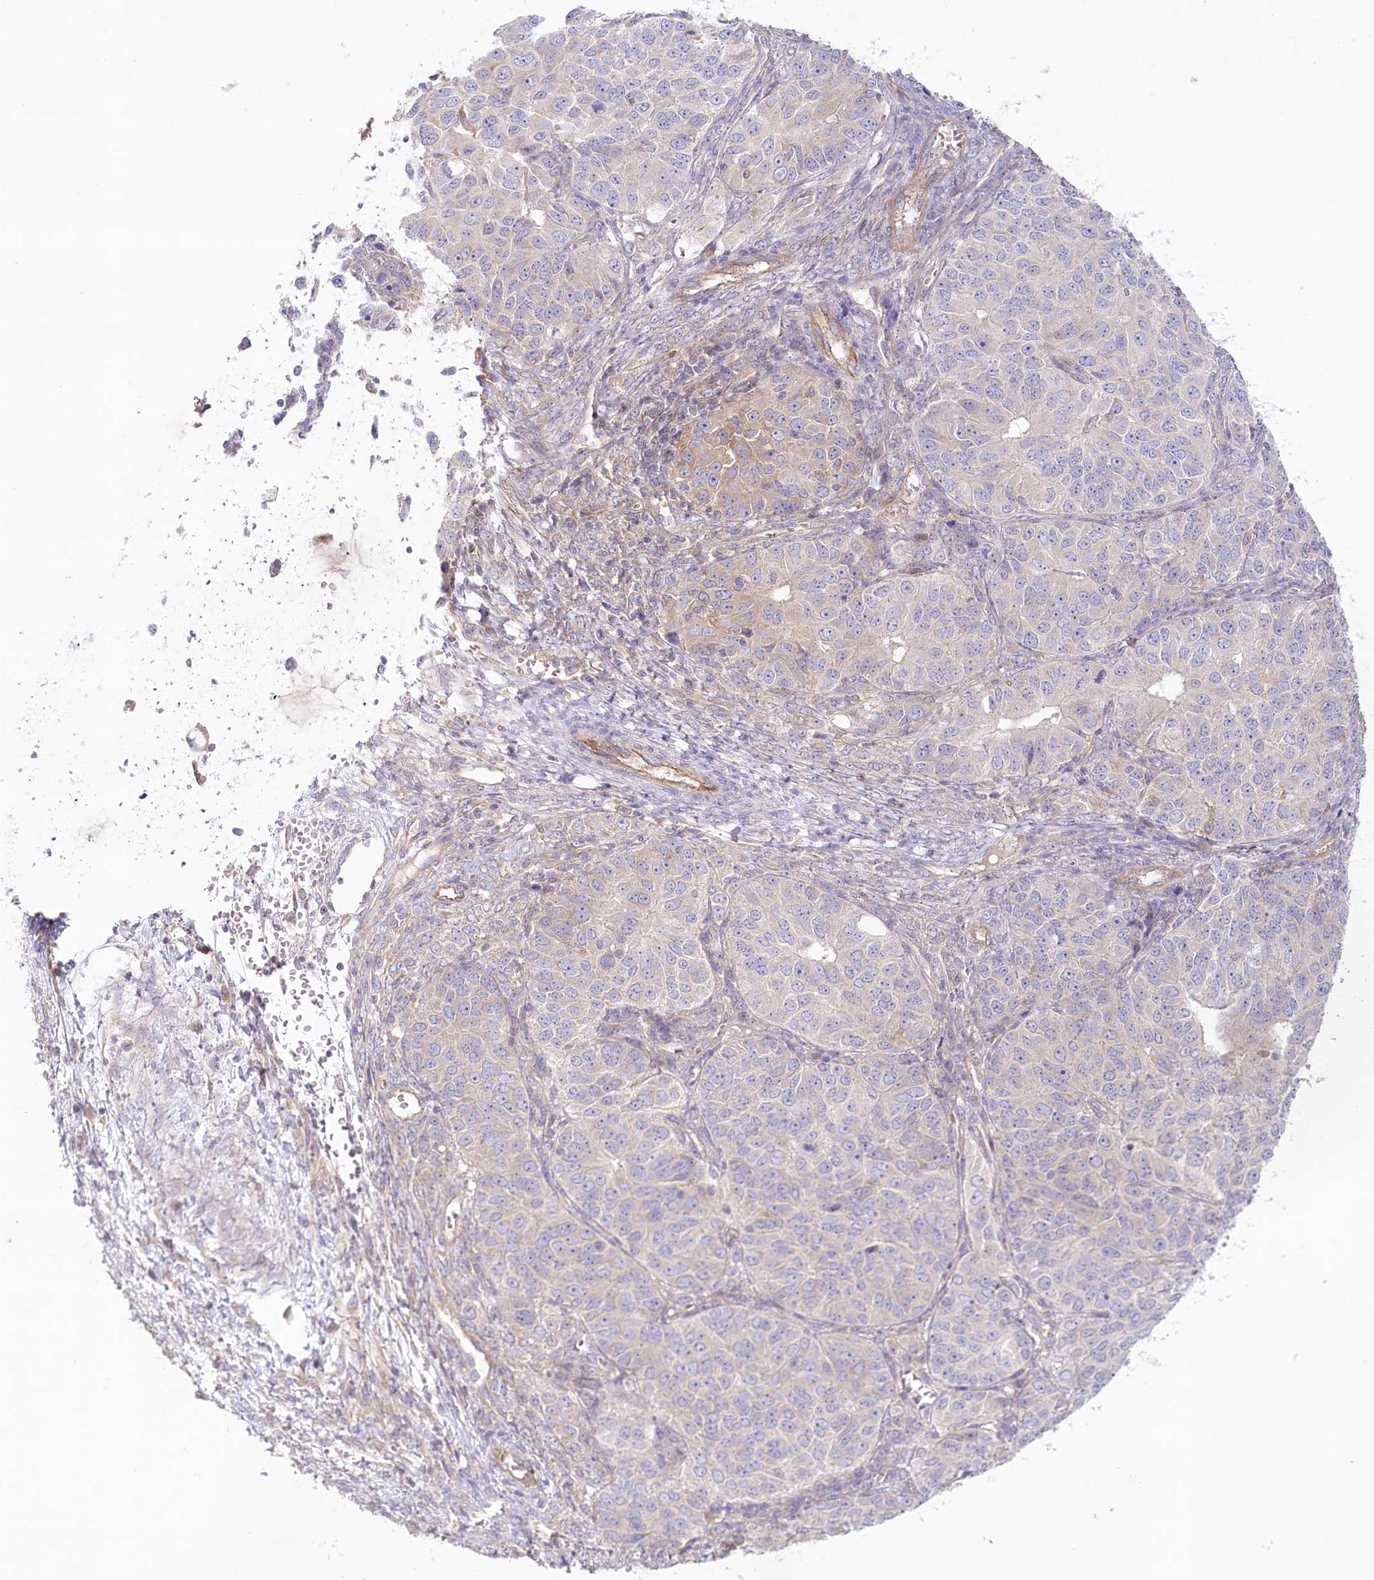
{"staining": {"intensity": "negative", "quantity": "none", "location": "none"}, "tissue": "ovarian cancer", "cell_type": "Tumor cells", "image_type": "cancer", "snomed": [{"axis": "morphology", "description": "Carcinoma, endometroid"}, {"axis": "topography", "description": "Ovary"}], "caption": "This is an immunohistochemistry image of human ovarian cancer. There is no staining in tumor cells.", "gene": "TNIP1", "patient": {"sex": "female", "age": 51}}